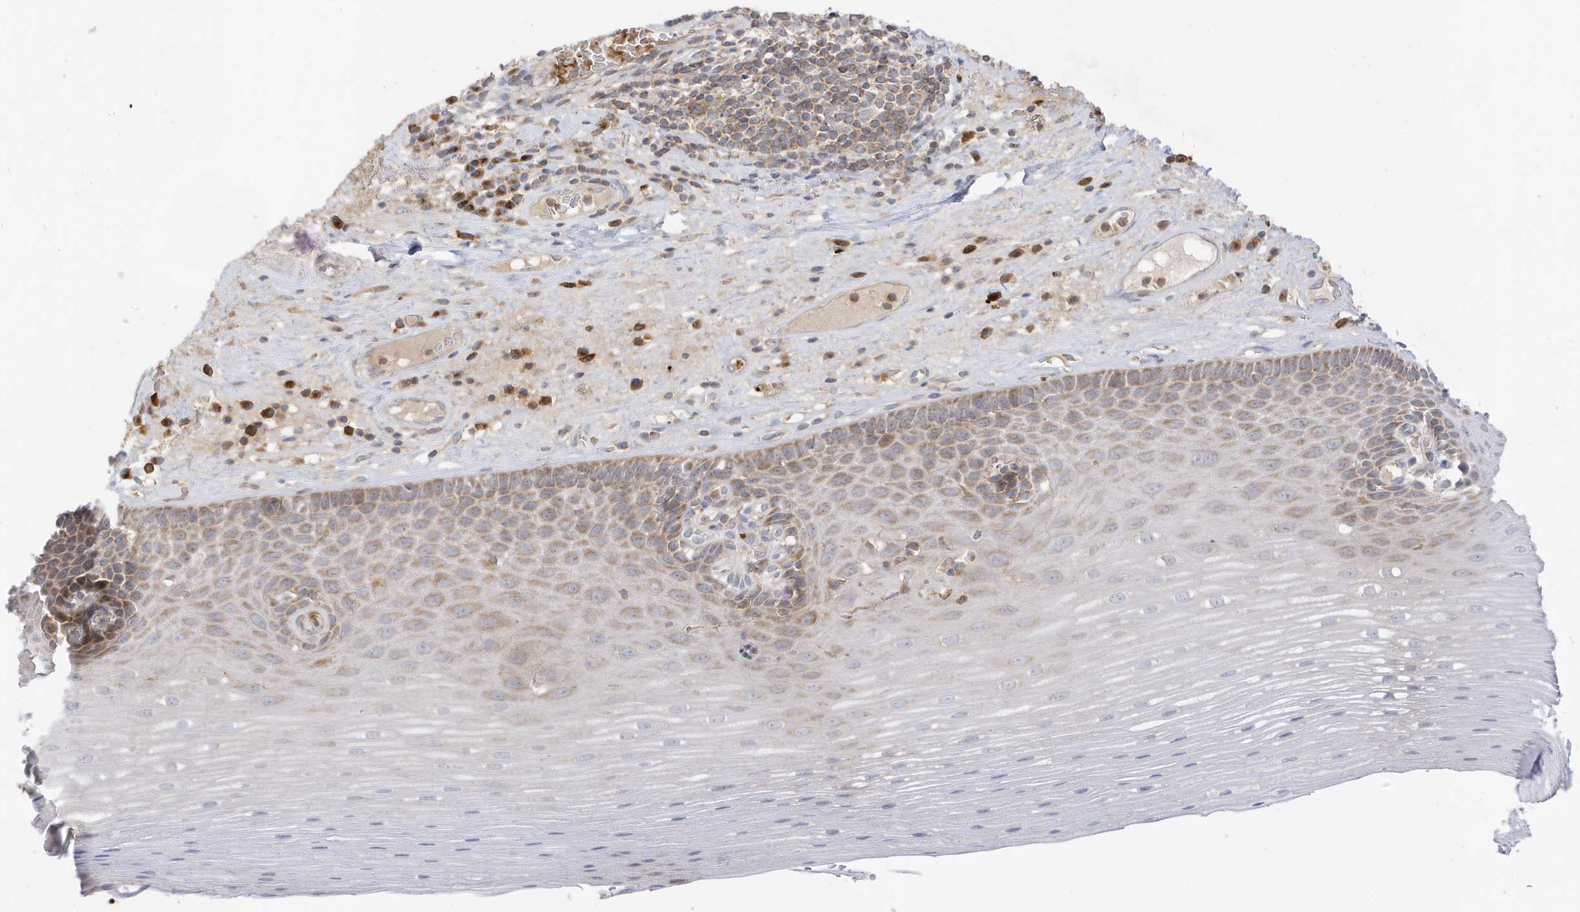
{"staining": {"intensity": "moderate", "quantity": "<25%", "location": "cytoplasmic/membranous"}, "tissue": "esophagus", "cell_type": "Squamous epithelial cells", "image_type": "normal", "snomed": [{"axis": "morphology", "description": "Normal tissue, NOS"}, {"axis": "topography", "description": "Esophagus"}], "caption": "Esophagus stained with a brown dye displays moderate cytoplasmic/membranous positive expression in approximately <25% of squamous epithelial cells.", "gene": "NPPC", "patient": {"sex": "male", "age": 62}}